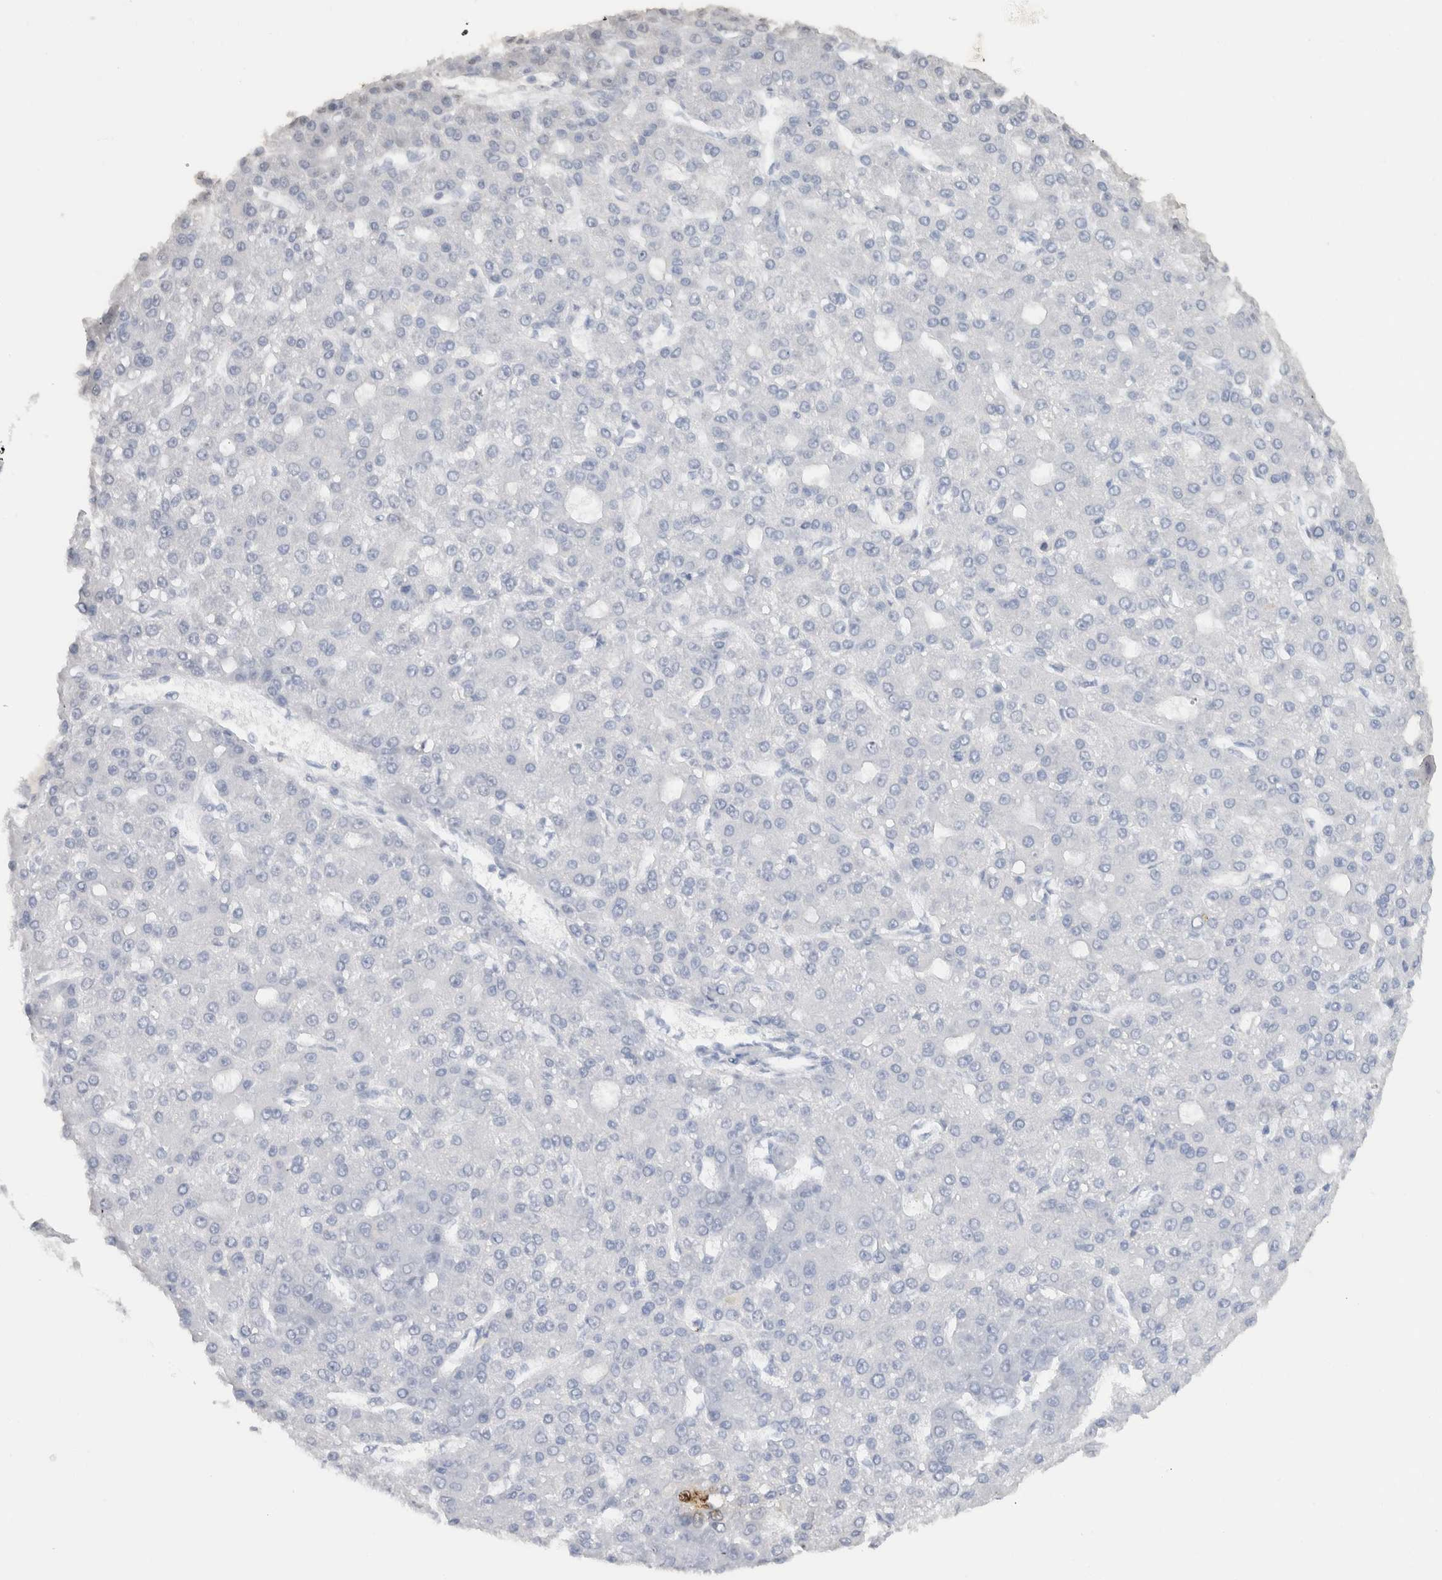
{"staining": {"intensity": "negative", "quantity": "none", "location": "none"}, "tissue": "liver cancer", "cell_type": "Tumor cells", "image_type": "cancer", "snomed": [{"axis": "morphology", "description": "Carcinoma, Hepatocellular, NOS"}, {"axis": "topography", "description": "Liver"}], "caption": "IHC histopathology image of neoplastic tissue: liver cancer stained with DAB reveals no significant protein positivity in tumor cells.", "gene": "LAMP3", "patient": {"sex": "male", "age": 67}}